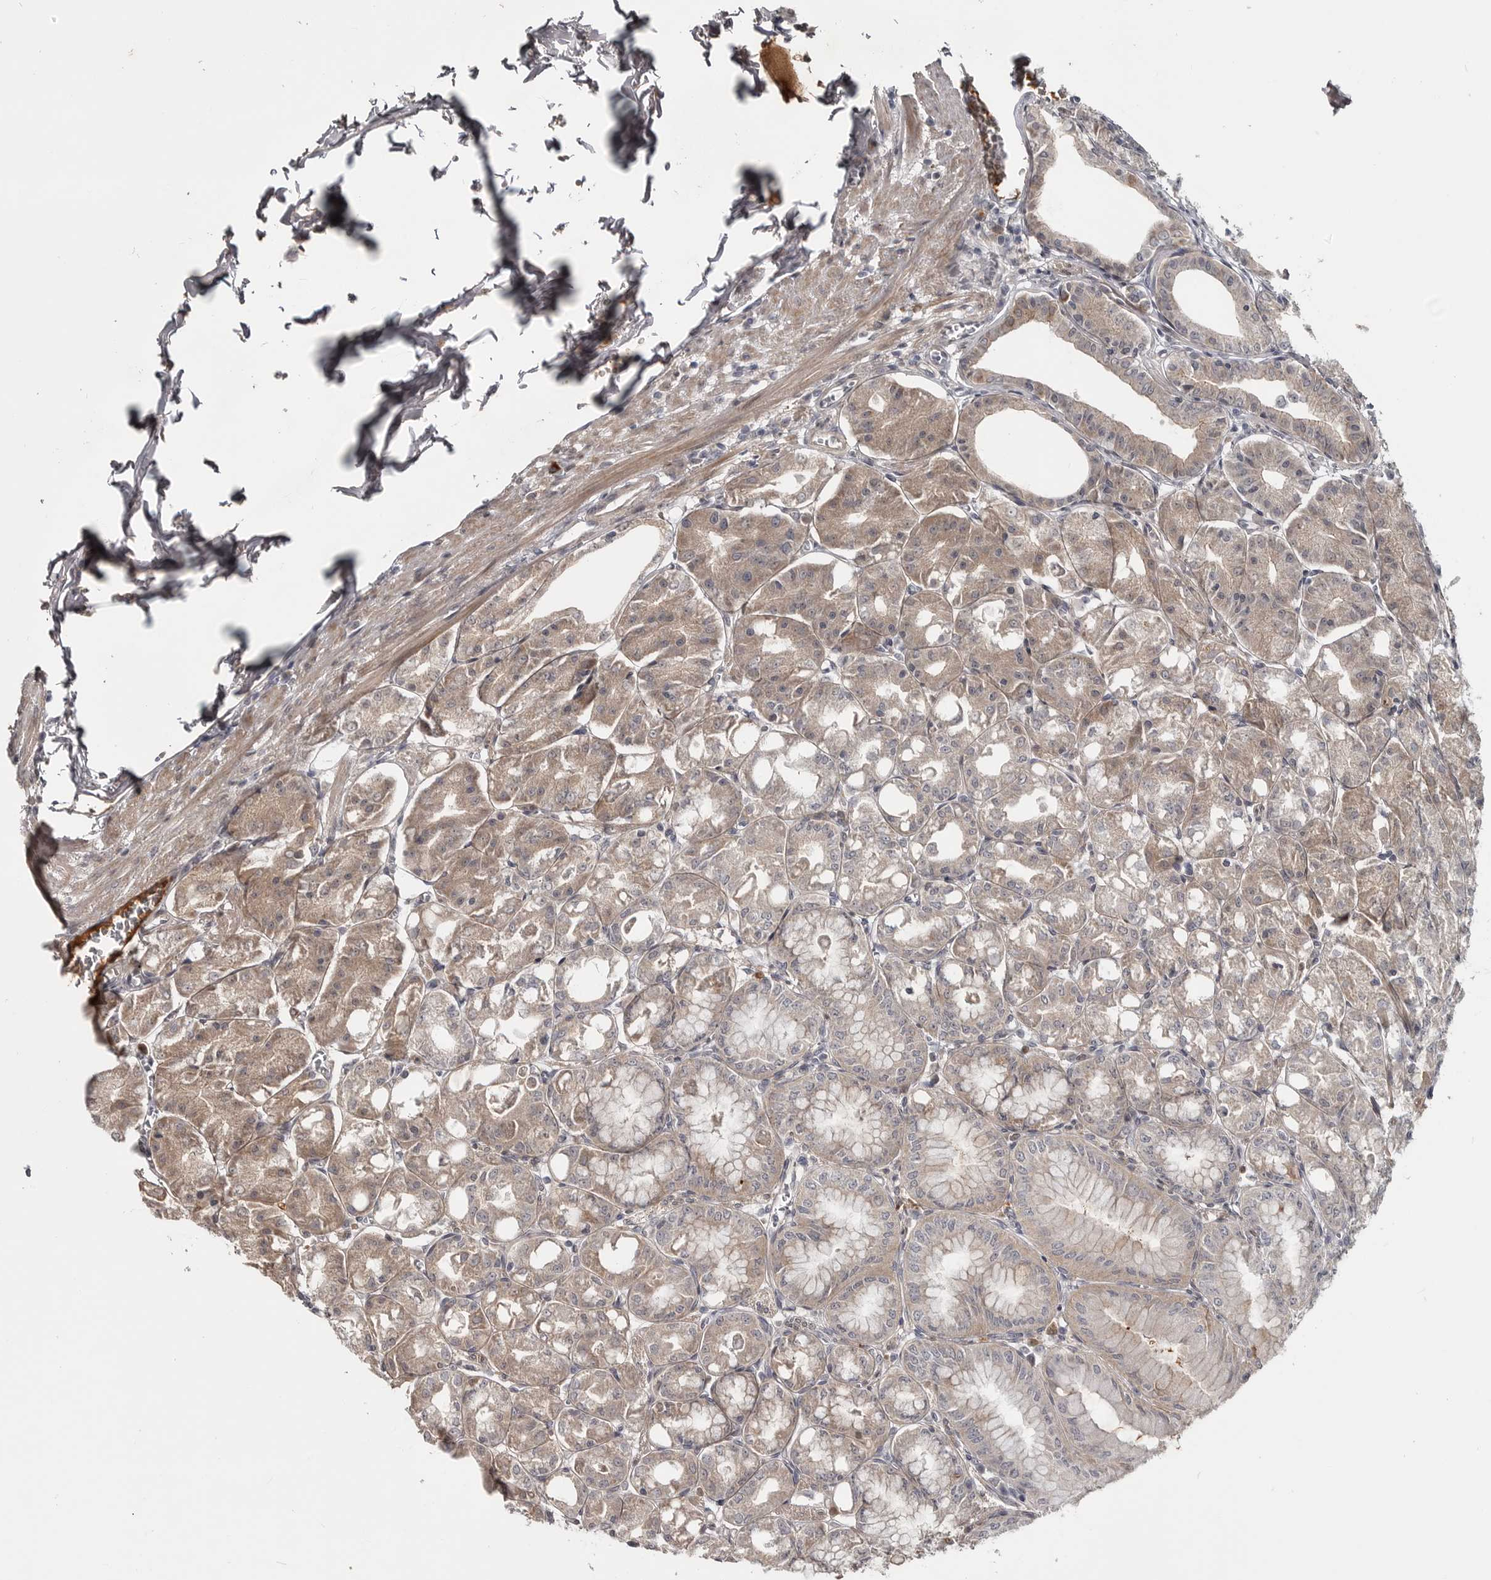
{"staining": {"intensity": "weak", "quantity": ">75%", "location": "cytoplasmic/membranous,nuclear"}, "tissue": "stomach", "cell_type": "Glandular cells", "image_type": "normal", "snomed": [{"axis": "morphology", "description": "Normal tissue, NOS"}, {"axis": "topography", "description": "Stomach, lower"}], "caption": "Brown immunohistochemical staining in benign human stomach exhibits weak cytoplasmic/membranous,nuclear expression in approximately >75% of glandular cells. (Stains: DAB in brown, nuclei in blue, Microscopy: brightfield microscopy at high magnification).", "gene": "ZNF277", "patient": {"sex": "male", "age": 71}}